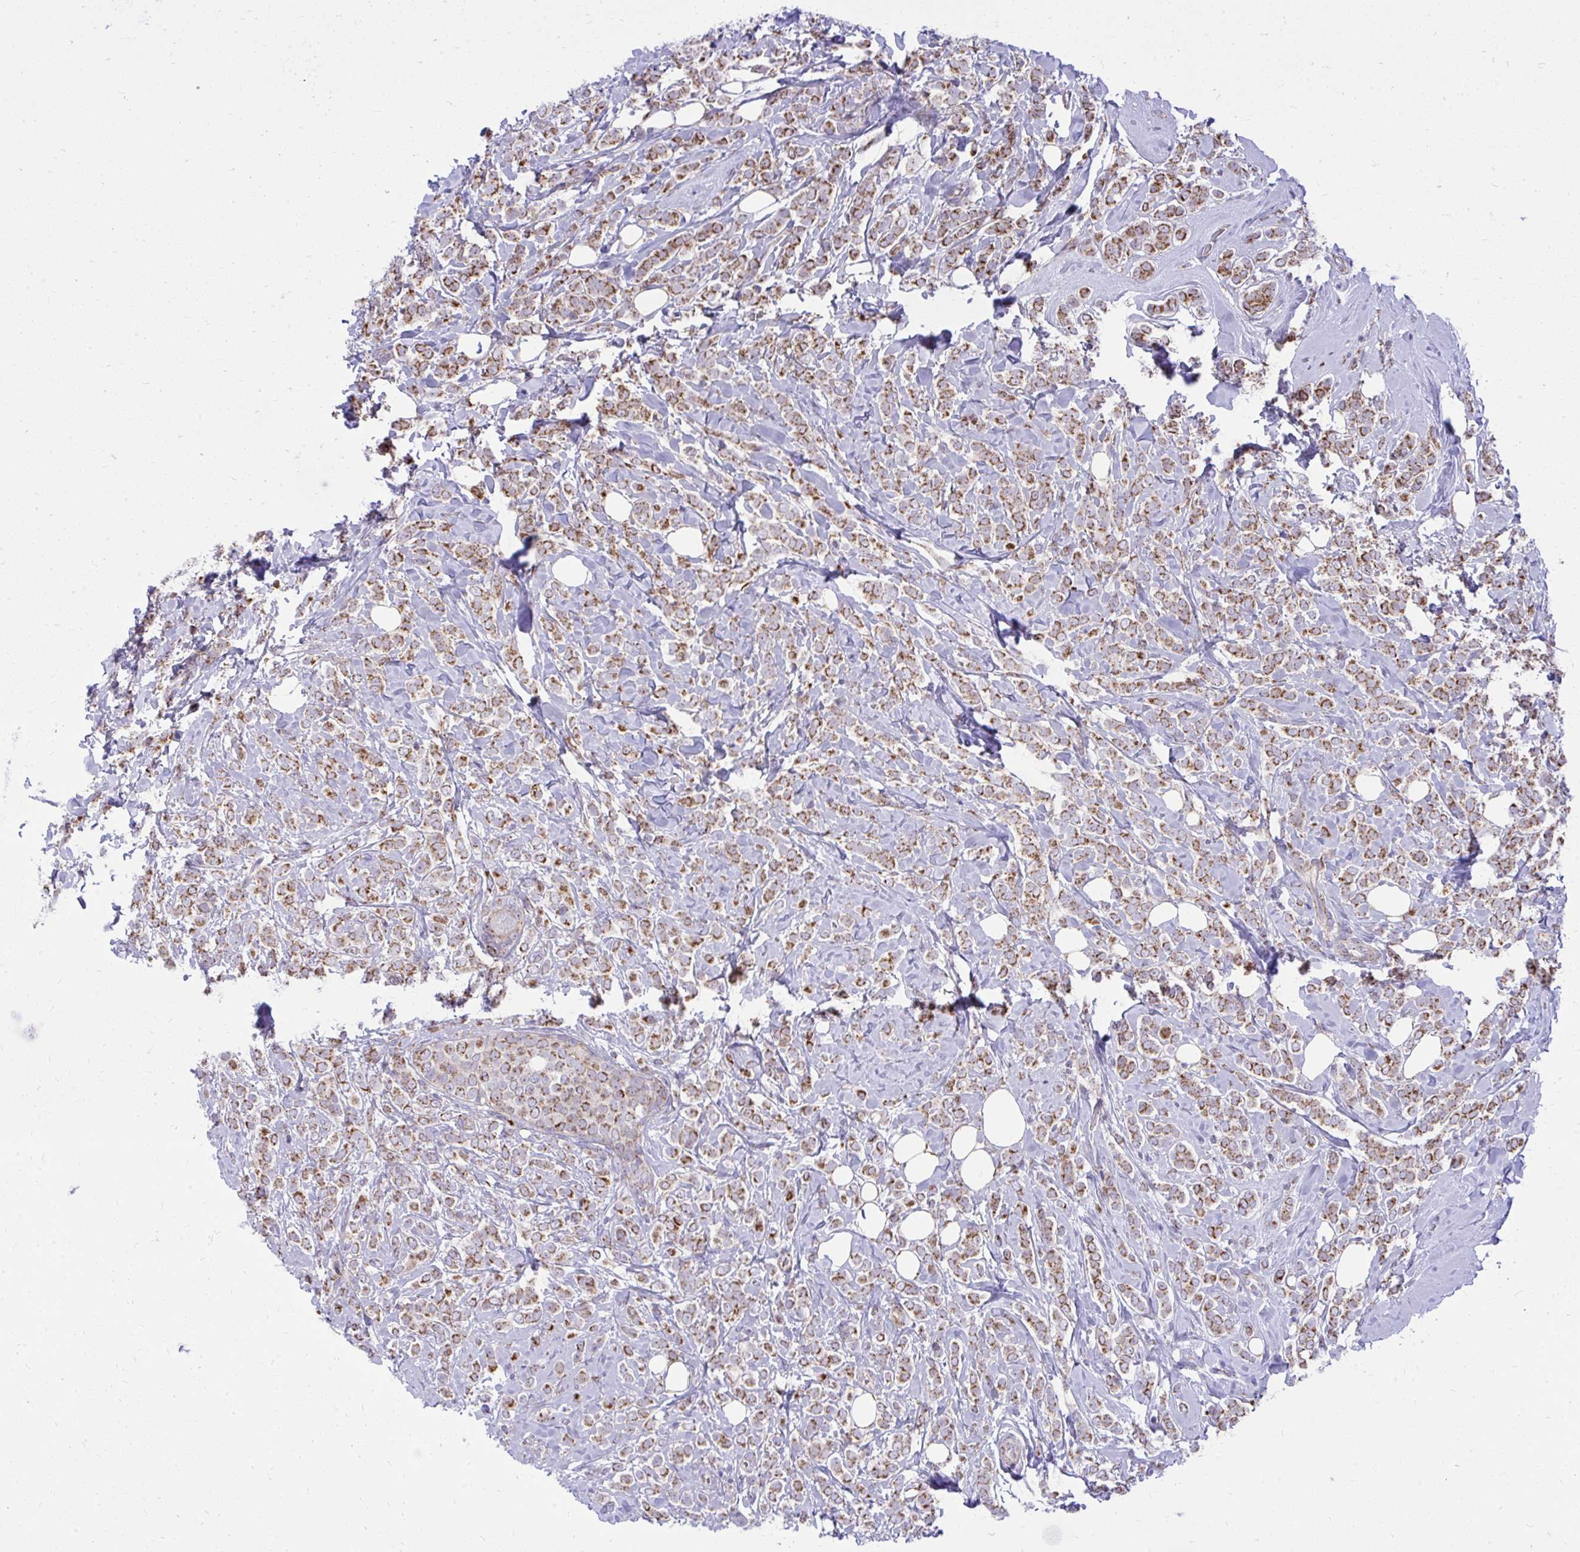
{"staining": {"intensity": "moderate", "quantity": ">75%", "location": "cytoplasmic/membranous"}, "tissue": "breast cancer", "cell_type": "Tumor cells", "image_type": "cancer", "snomed": [{"axis": "morphology", "description": "Lobular carcinoma"}, {"axis": "topography", "description": "Breast"}], "caption": "A high-resolution photomicrograph shows IHC staining of breast lobular carcinoma, which shows moderate cytoplasmic/membranous expression in approximately >75% of tumor cells.", "gene": "GPRIN3", "patient": {"sex": "female", "age": 49}}